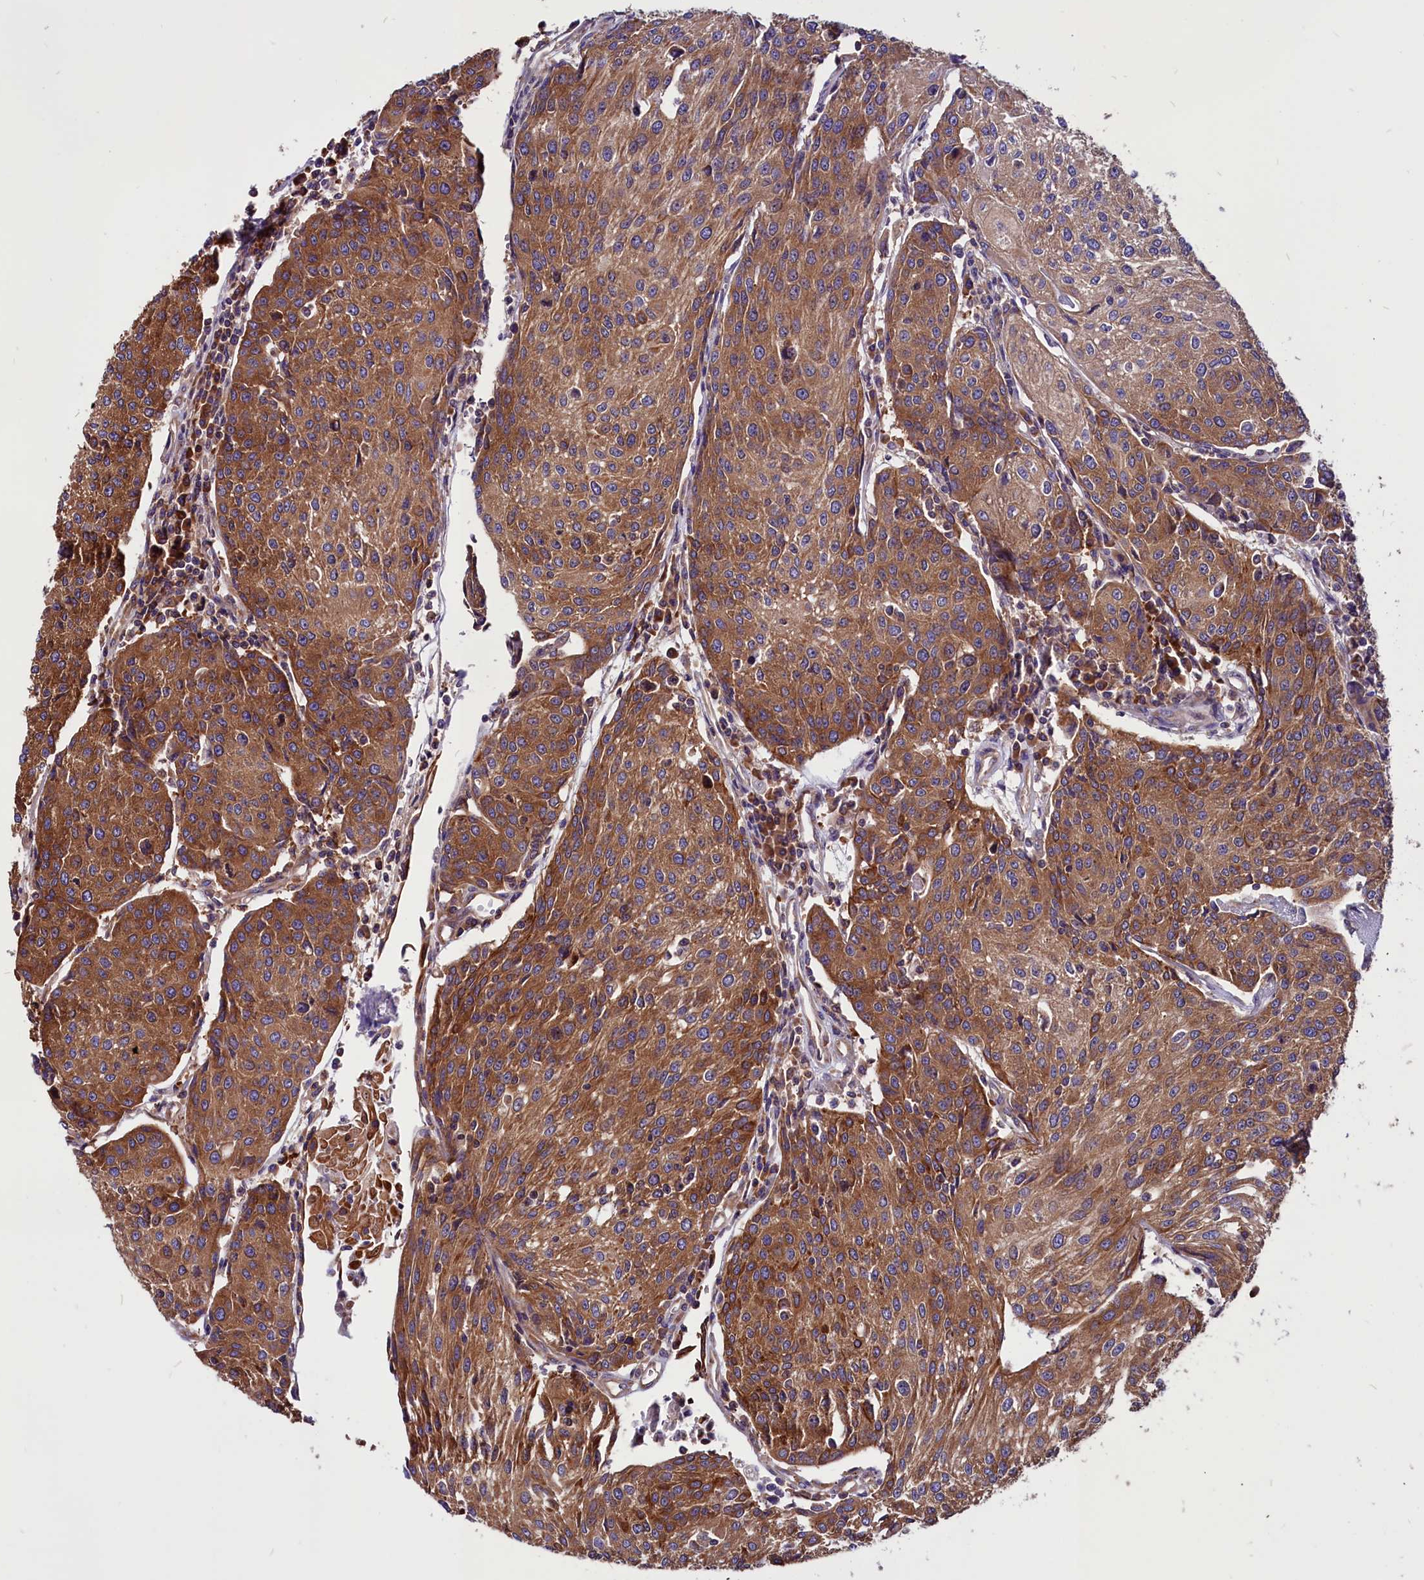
{"staining": {"intensity": "strong", "quantity": ">75%", "location": "cytoplasmic/membranous"}, "tissue": "urothelial cancer", "cell_type": "Tumor cells", "image_type": "cancer", "snomed": [{"axis": "morphology", "description": "Urothelial carcinoma, High grade"}, {"axis": "topography", "description": "Urinary bladder"}], "caption": "Immunohistochemical staining of high-grade urothelial carcinoma demonstrates high levels of strong cytoplasmic/membranous protein positivity in approximately >75% of tumor cells.", "gene": "EIF3G", "patient": {"sex": "female", "age": 85}}